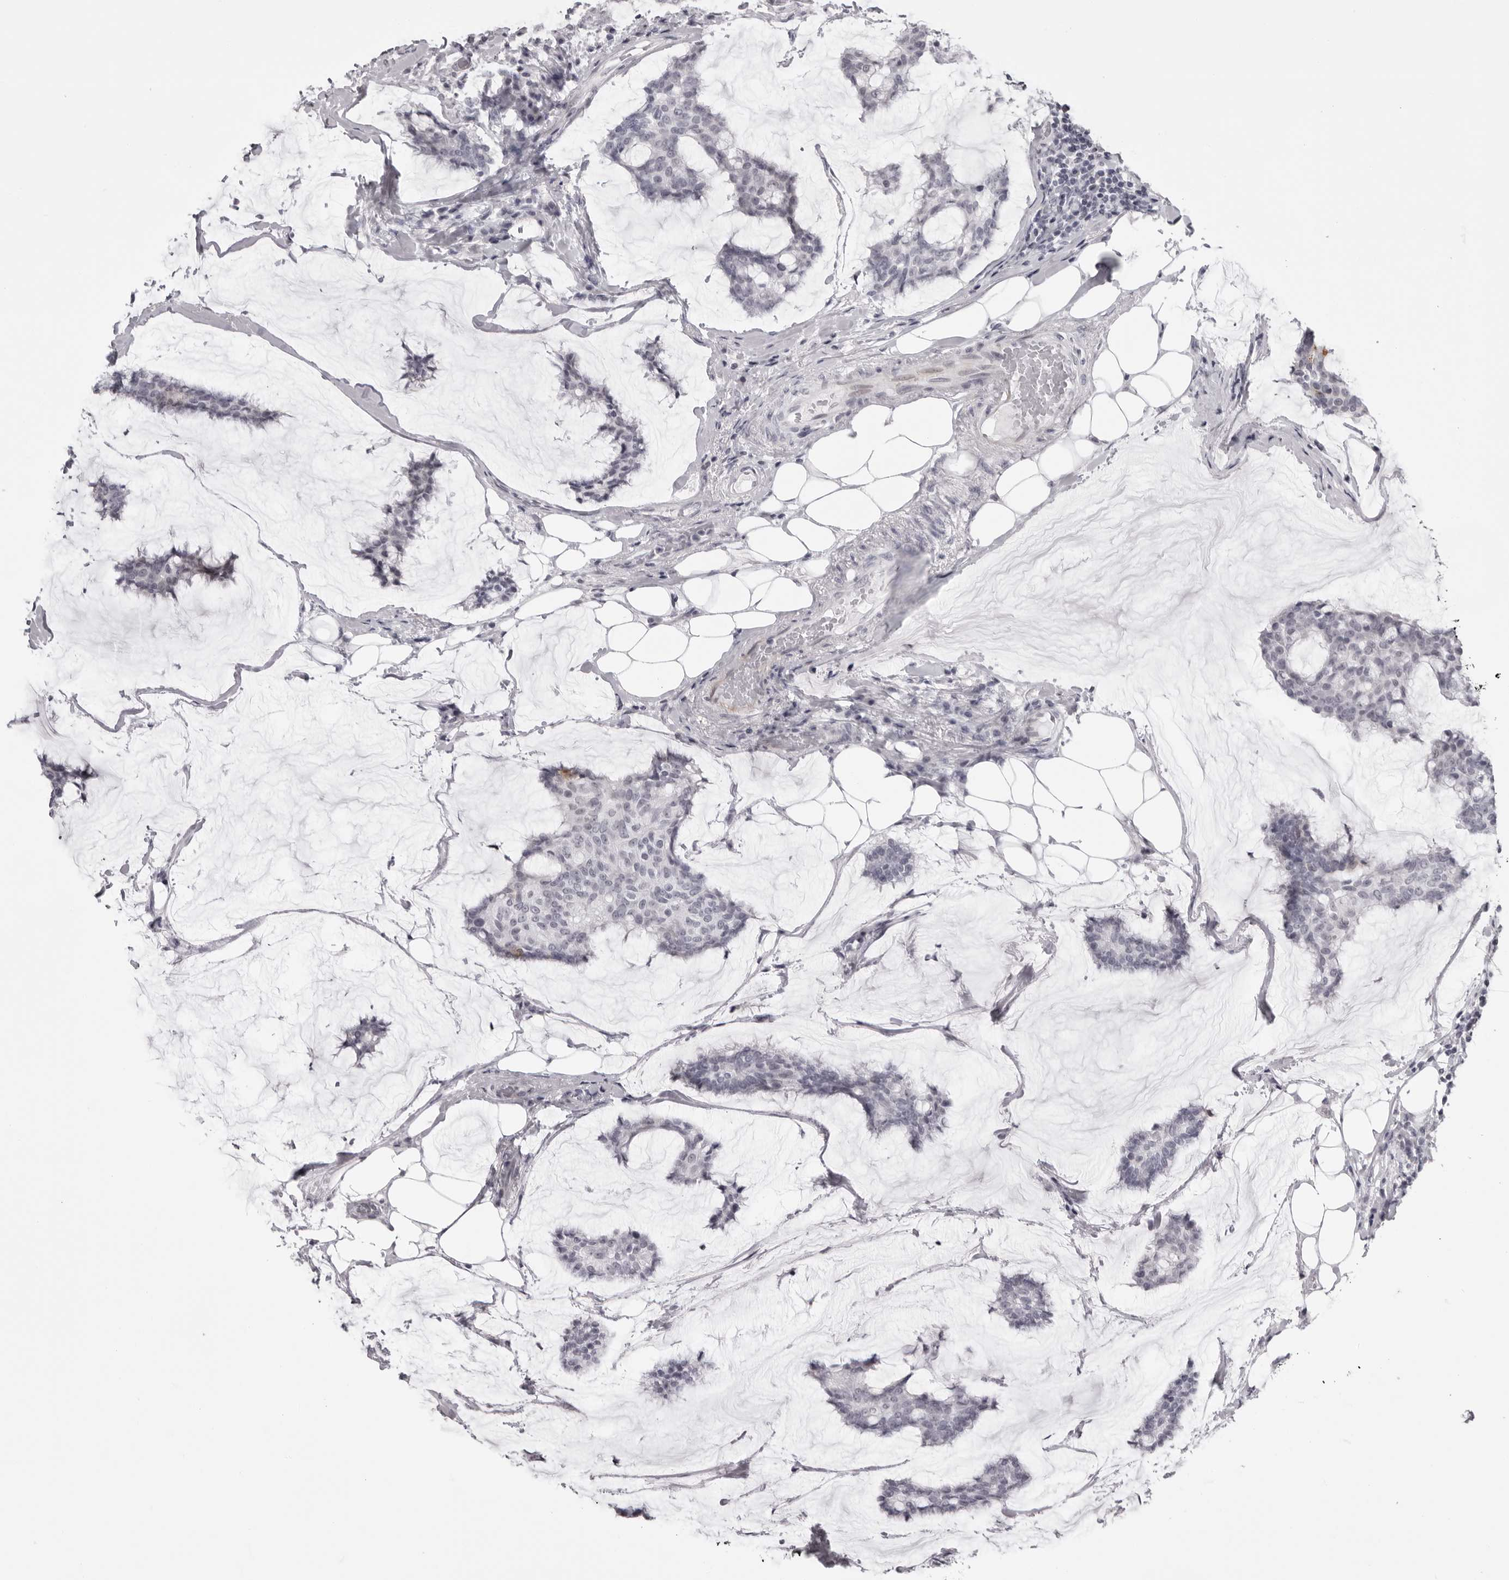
{"staining": {"intensity": "negative", "quantity": "none", "location": "none"}, "tissue": "breast cancer", "cell_type": "Tumor cells", "image_type": "cancer", "snomed": [{"axis": "morphology", "description": "Duct carcinoma"}, {"axis": "topography", "description": "Breast"}], "caption": "A high-resolution micrograph shows IHC staining of intraductal carcinoma (breast), which shows no significant positivity in tumor cells.", "gene": "NUDT18", "patient": {"sex": "female", "age": 93}}